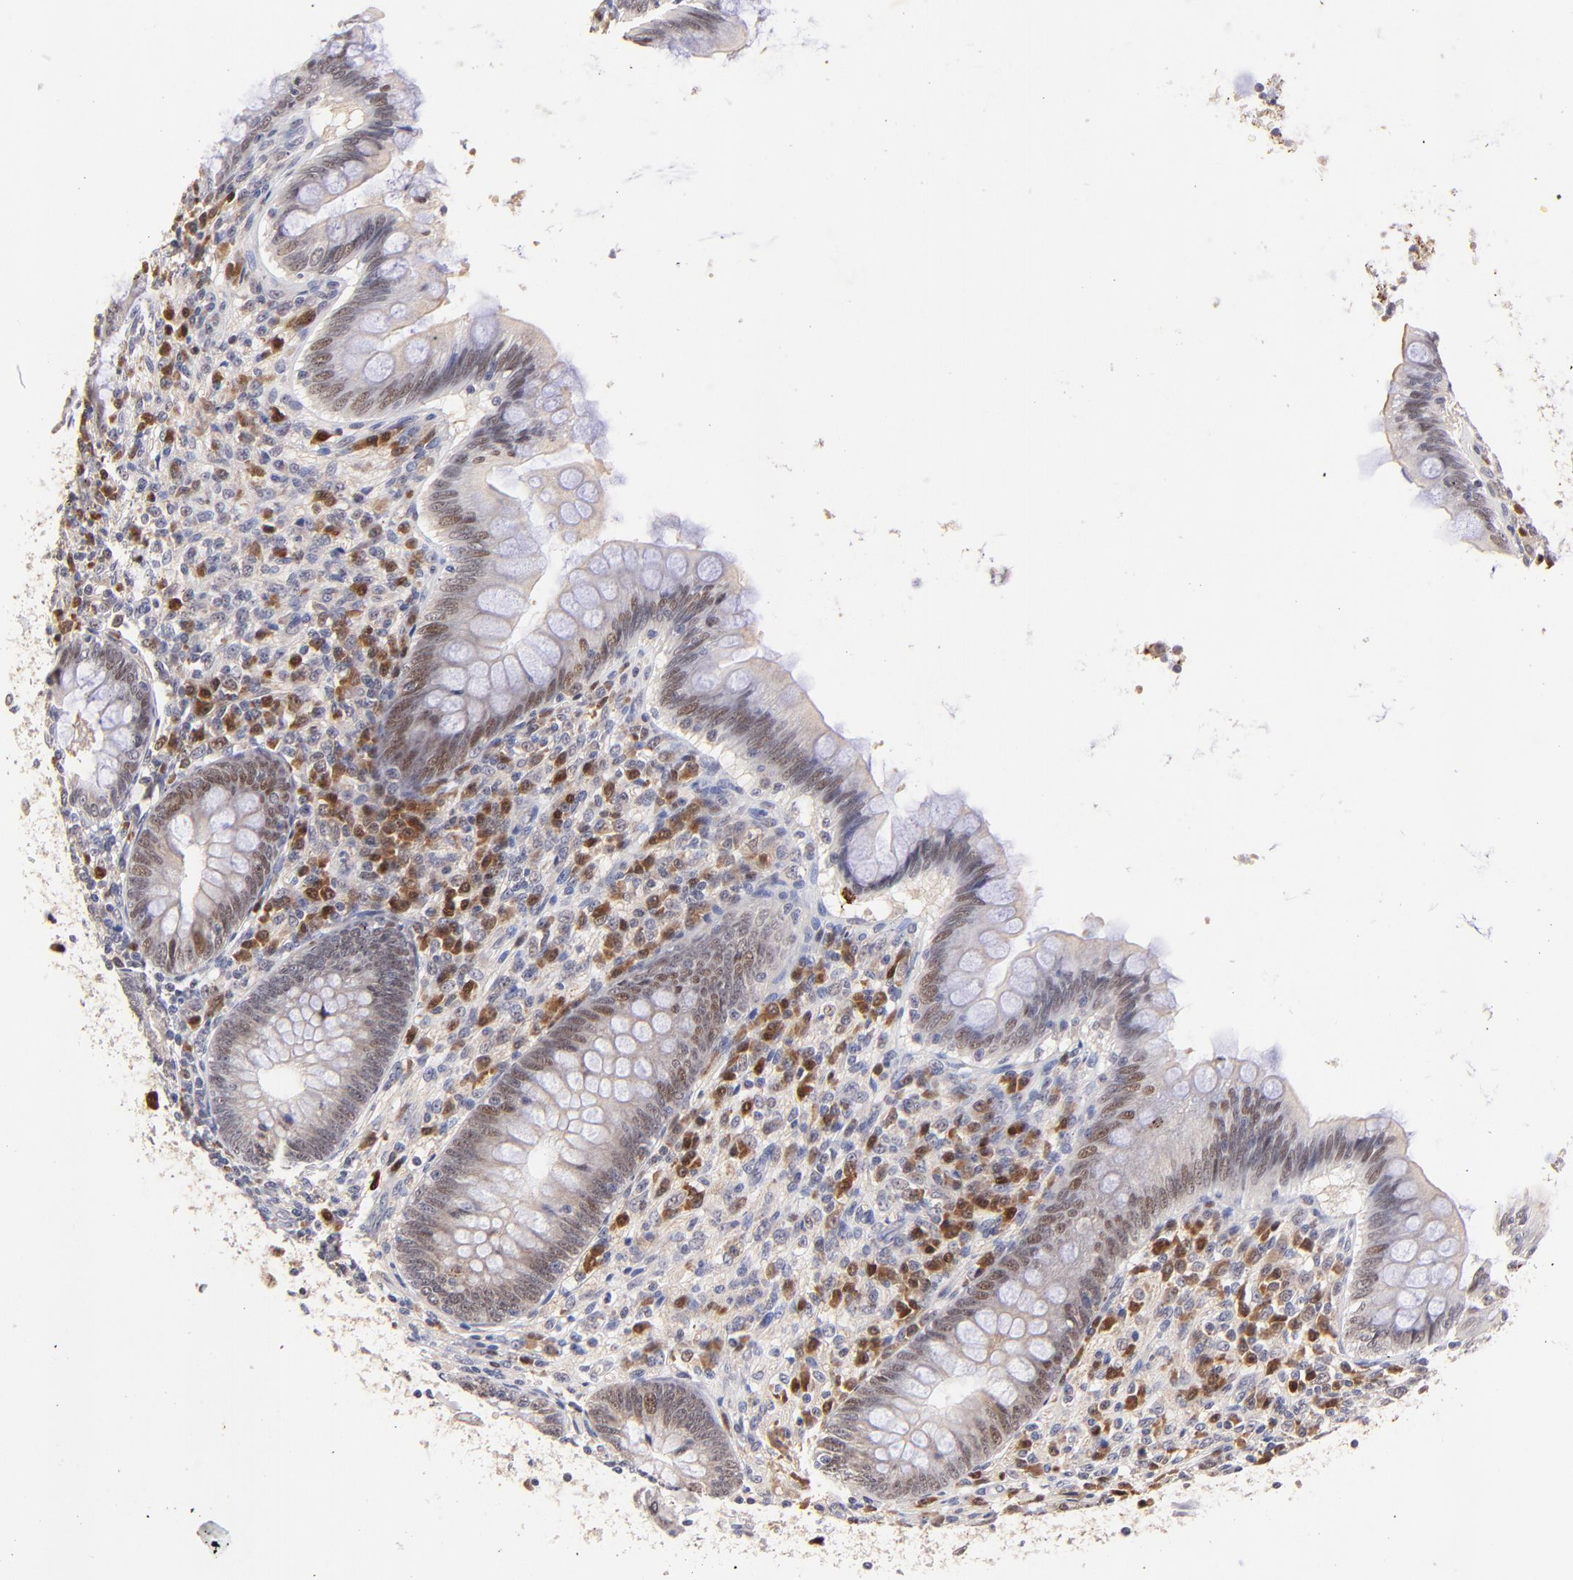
{"staining": {"intensity": "weak", "quantity": "25%-75%", "location": "nuclear"}, "tissue": "appendix", "cell_type": "Glandular cells", "image_type": "normal", "snomed": [{"axis": "morphology", "description": "Normal tissue, NOS"}, {"axis": "topography", "description": "Appendix"}], "caption": "Glandular cells reveal weak nuclear staining in approximately 25%-75% of cells in benign appendix.", "gene": "ZNF155", "patient": {"sex": "female", "age": 66}}